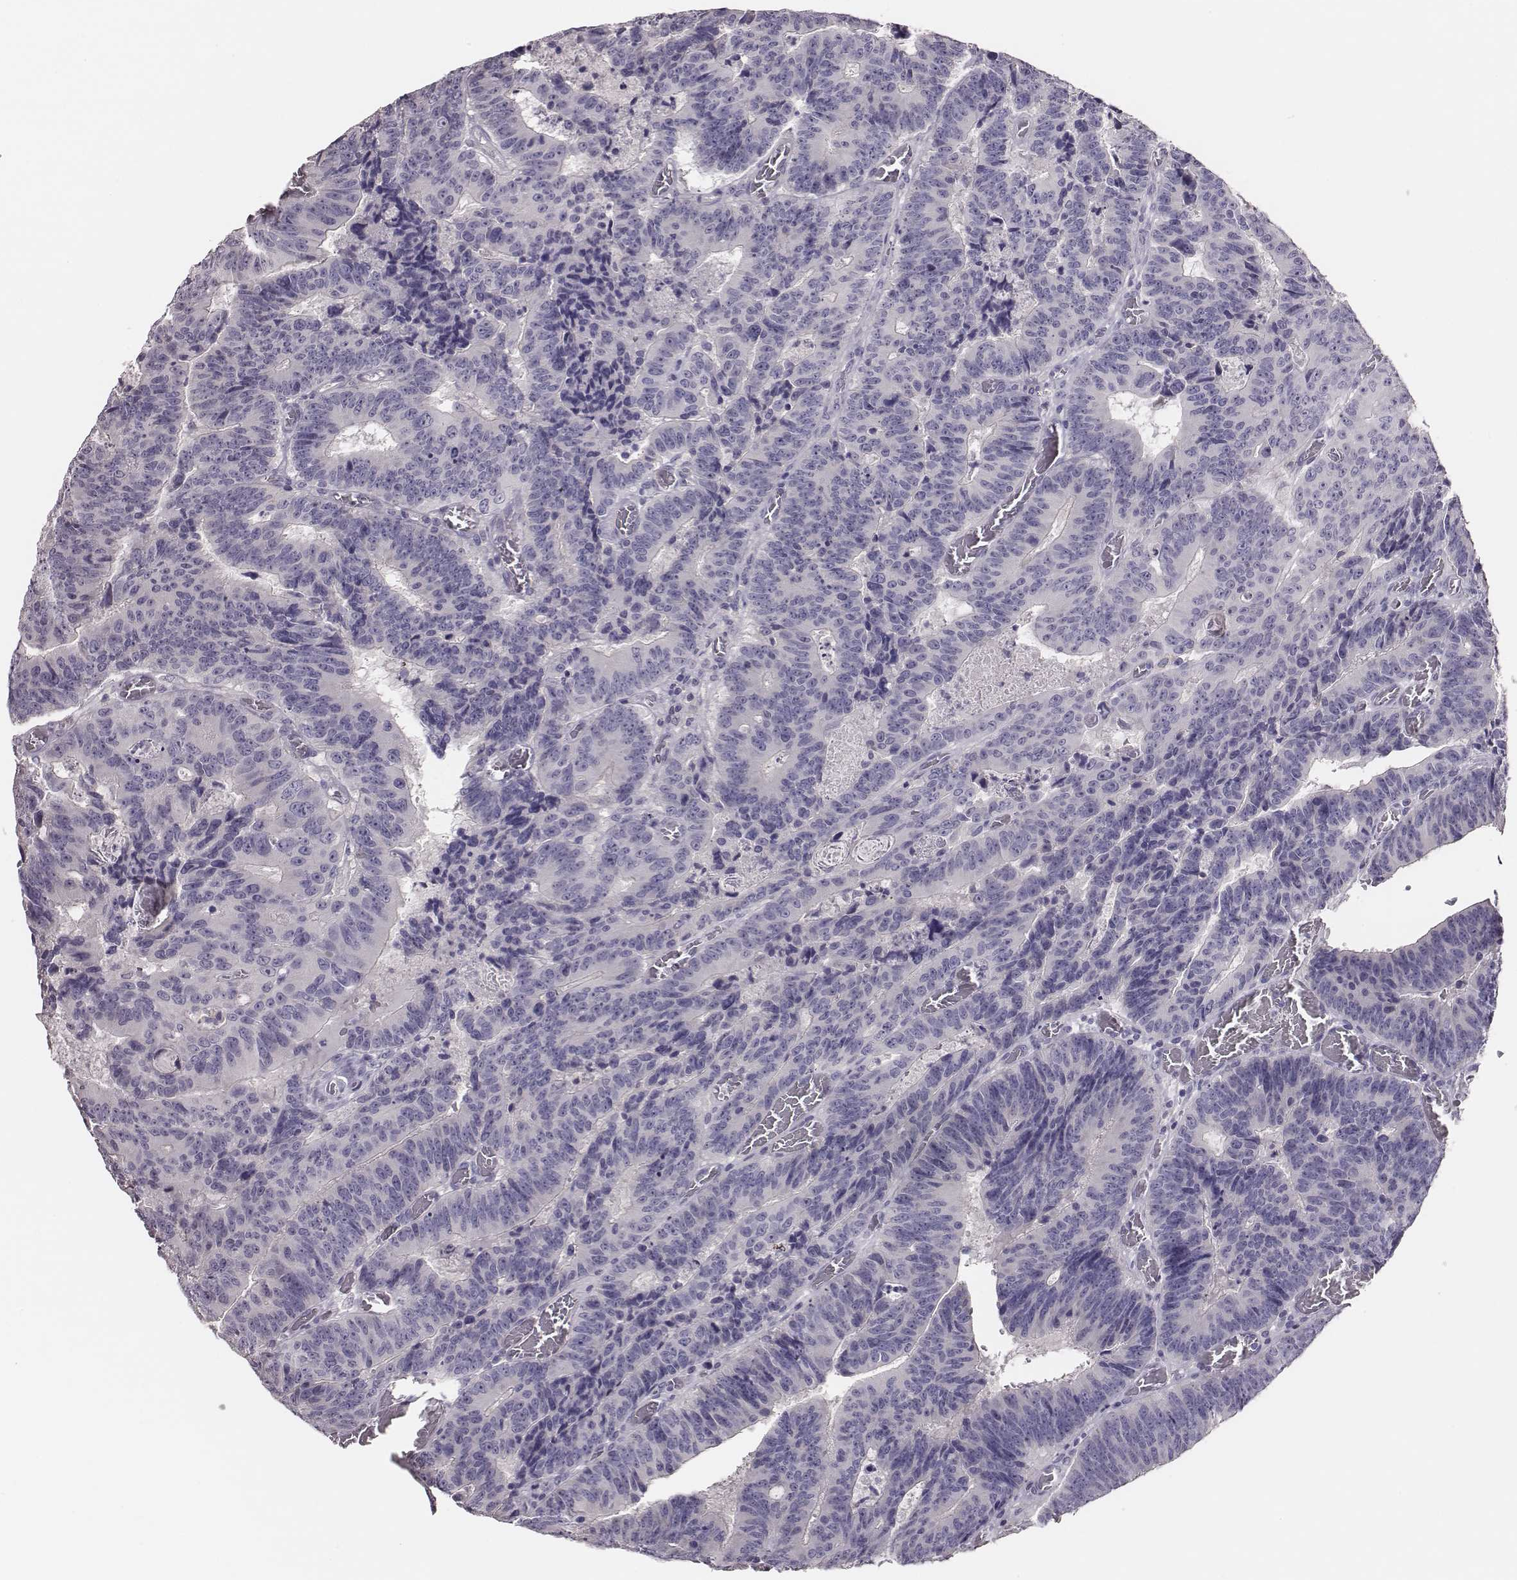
{"staining": {"intensity": "negative", "quantity": "none", "location": "none"}, "tissue": "colorectal cancer", "cell_type": "Tumor cells", "image_type": "cancer", "snomed": [{"axis": "morphology", "description": "Adenocarcinoma, NOS"}, {"axis": "topography", "description": "Colon"}], "caption": "Immunohistochemistry (IHC) photomicrograph of human adenocarcinoma (colorectal) stained for a protein (brown), which displays no expression in tumor cells.", "gene": "P2RY10", "patient": {"sex": "female", "age": 82}}